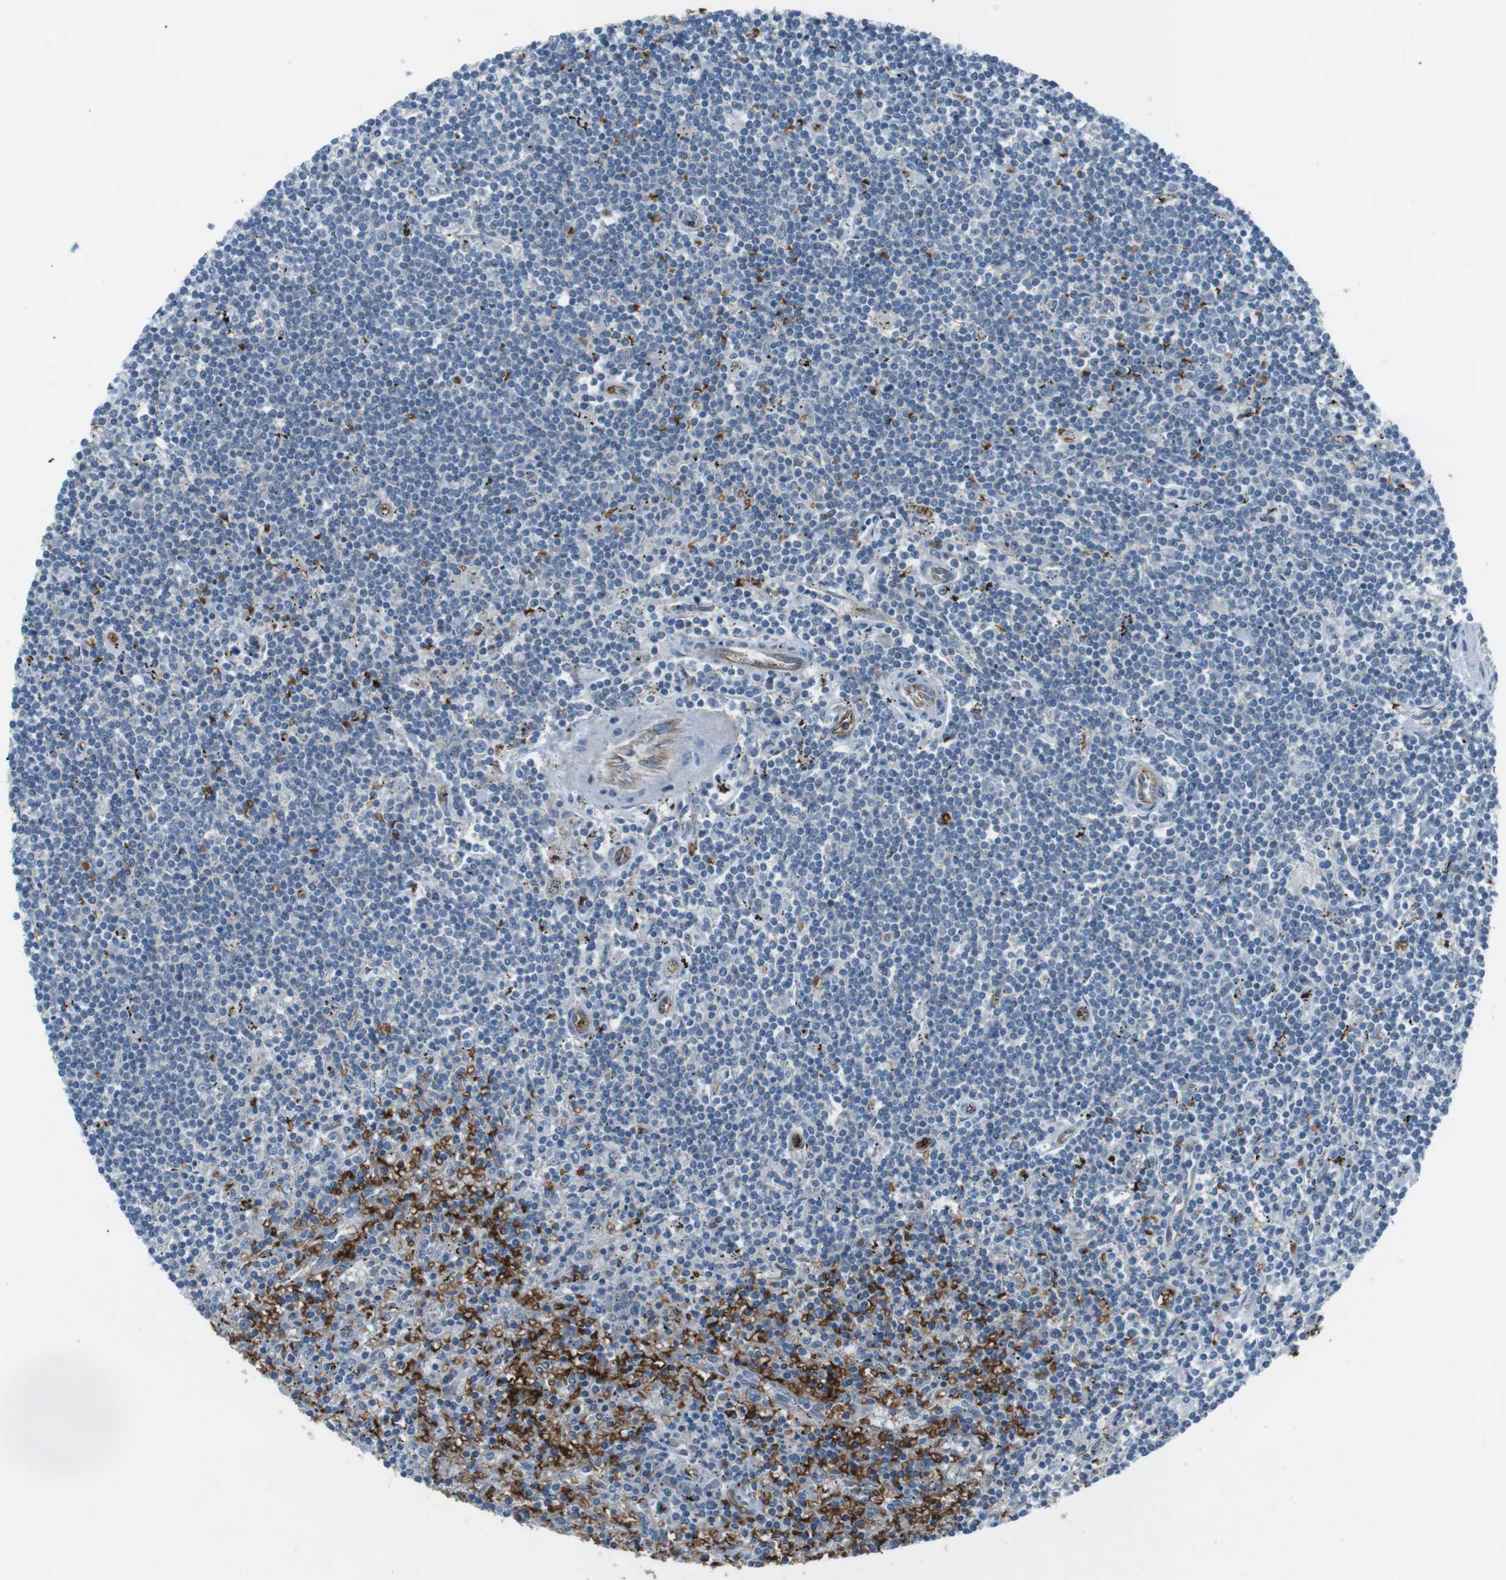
{"staining": {"intensity": "negative", "quantity": "none", "location": "none"}, "tissue": "lymphoma", "cell_type": "Tumor cells", "image_type": "cancer", "snomed": [{"axis": "morphology", "description": "Malignant lymphoma, non-Hodgkin's type, Low grade"}, {"axis": "topography", "description": "Spleen"}], "caption": "Human malignant lymphoma, non-Hodgkin's type (low-grade) stained for a protein using immunohistochemistry exhibits no staining in tumor cells.", "gene": "SPTA1", "patient": {"sex": "male", "age": 76}}